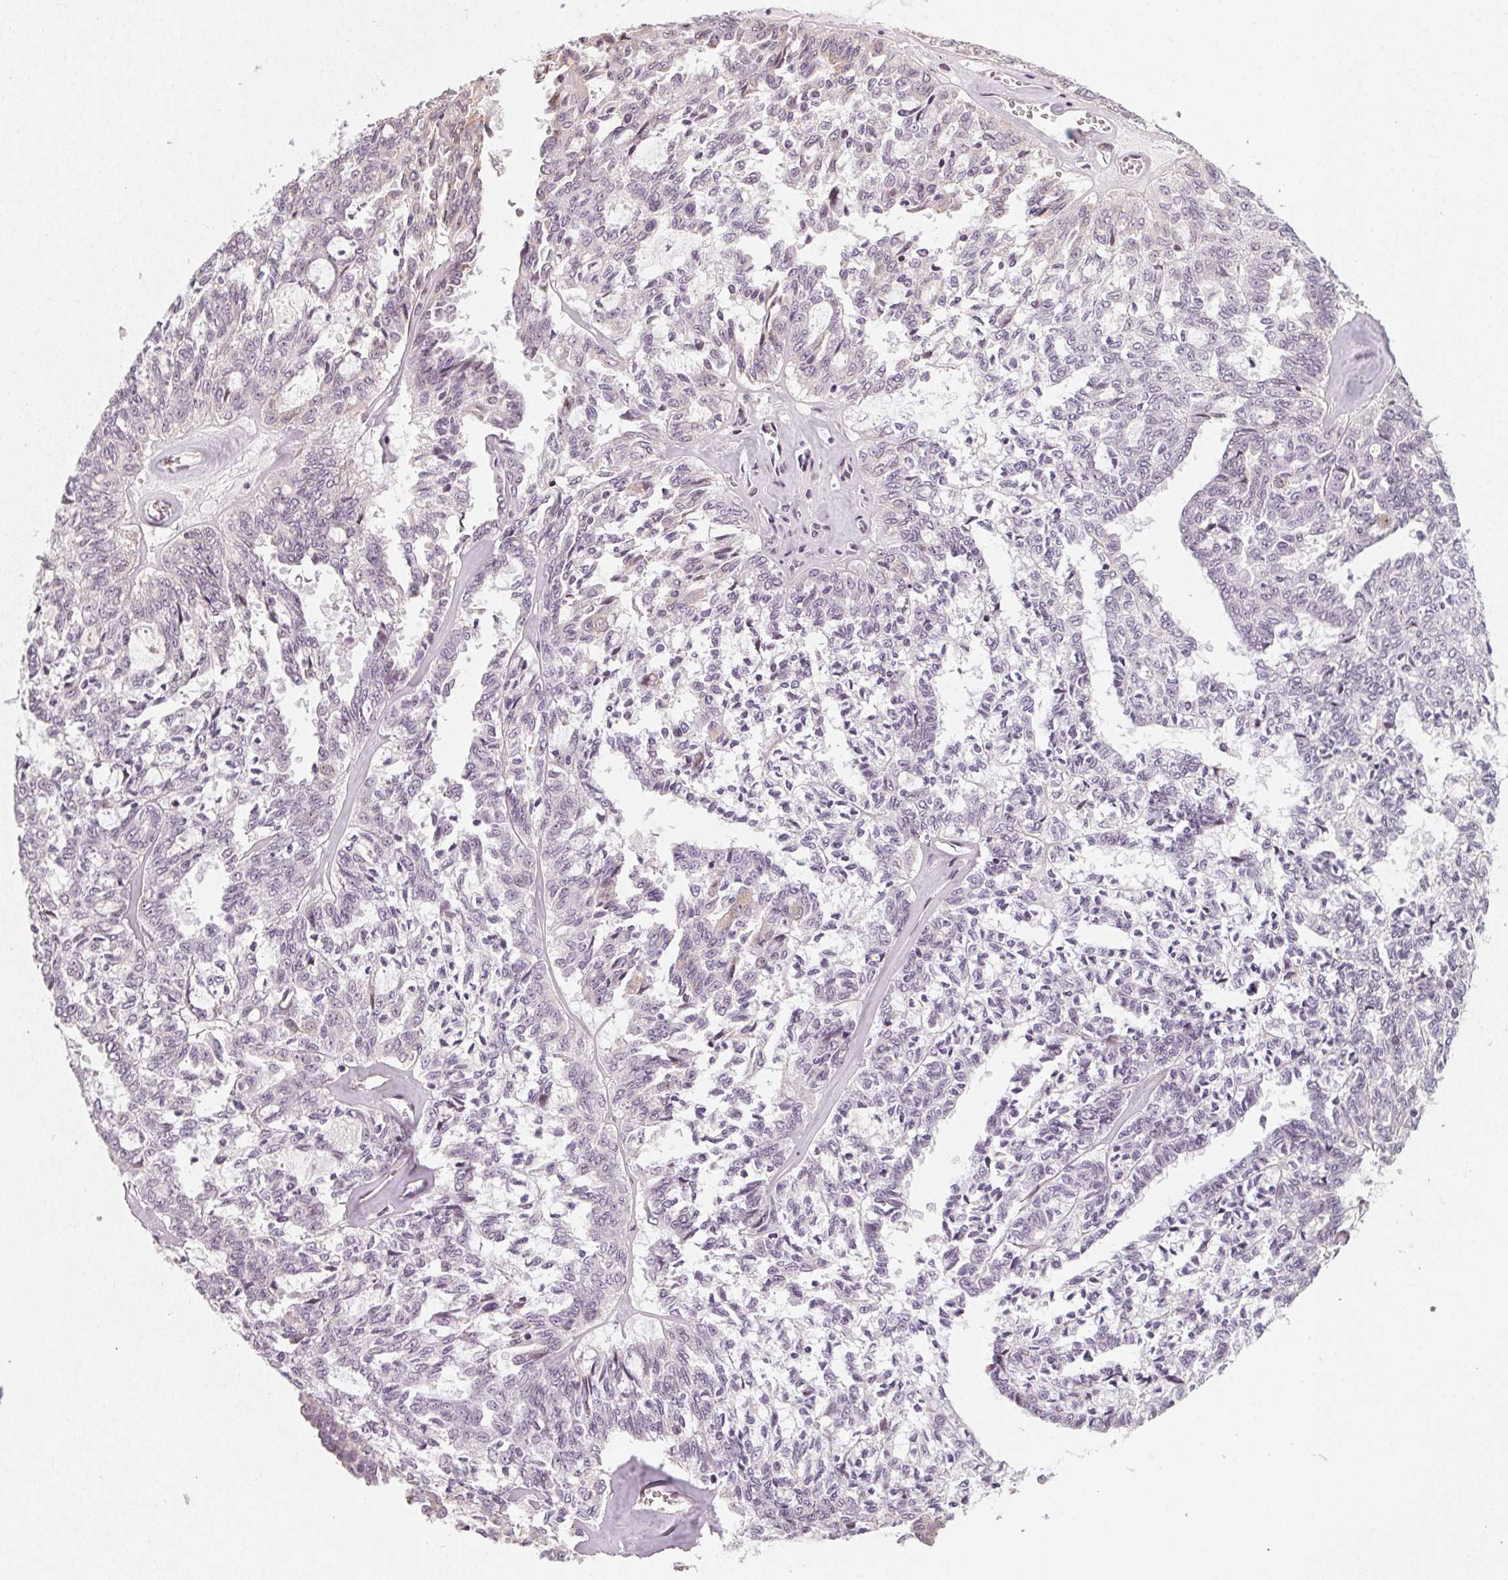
{"staining": {"intensity": "negative", "quantity": "none", "location": "none"}, "tissue": "ovarian cancer", "cell_type": "Tumor cells", "image_type": "cancer", "snomed": [{"axis": "morphology", "description": "Cystadenocarcinoma, serous, NOS"}, {"axis": "topography", "description": "Ovary"}], "caption": "Serous cystadenocarcinoma (ovarian) was stained to show a protein in brown. There is no significant expression in tumor cells. The staining is performed using DAB brown chromogen with nuclei counter-stained in using hematoxylin.", "gene": "CCDC96", "patient": {"sex": "female", "age": 71}}